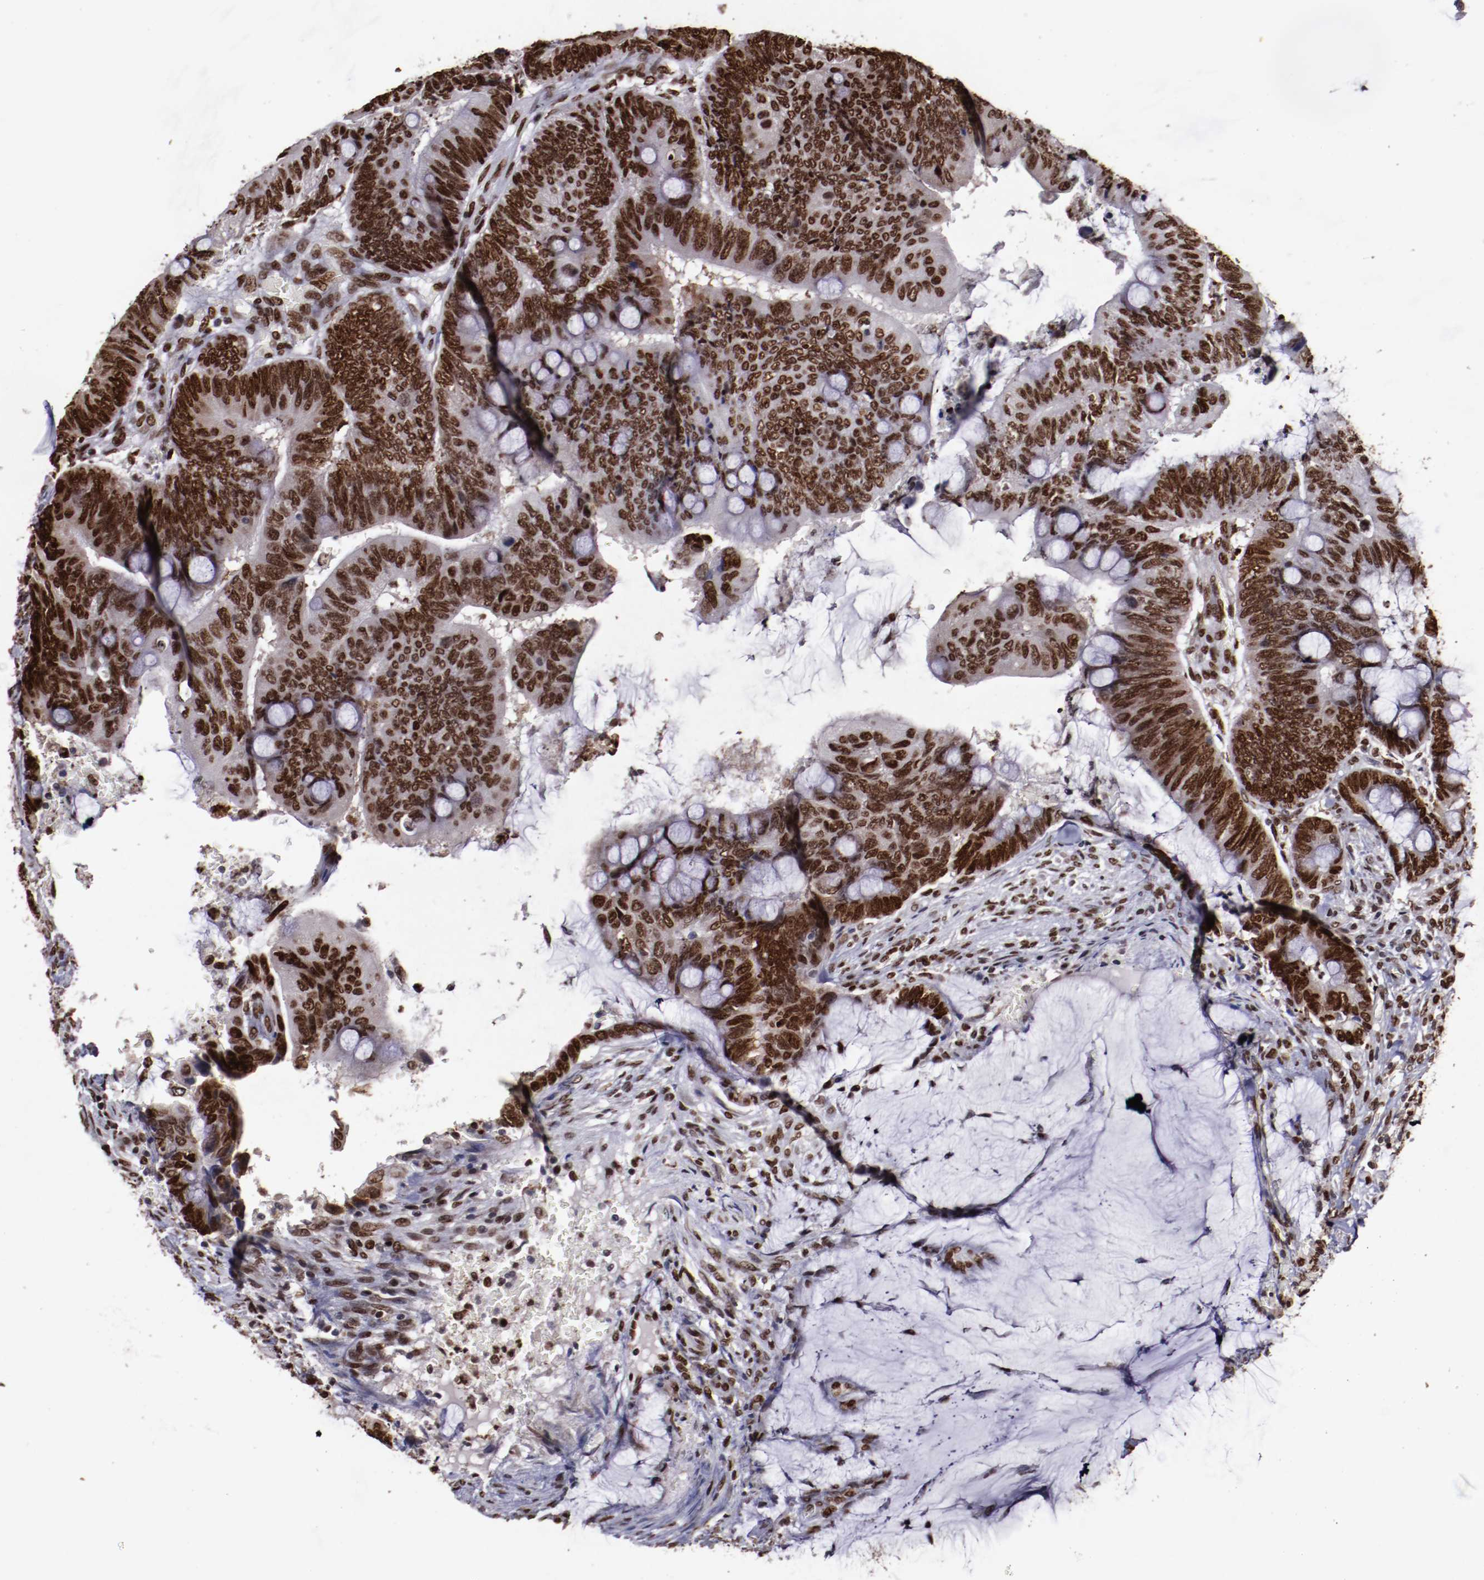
{"staining": {"intensity": "moderate", "quantity": ">75%", "location": "nuclear"}, "tissue": "colorectal cancer", "cell_type": "Tumor cells", "image_type": "cancer", "snomed": [{"axis": "morphology", "description": "Normal tissue, NOS"}, {"axis": "morphology", "description": "Adenocarcinoma, NOS"}, {"axis": "topography", "description": "Rectum"}], "caption": "Immunohistochemical staining of colorectal cancer (adenocarcinoma) exhibits moderate nuclear protein staining in approximately >75% of tumor cells.", "gene": "APEX1", "patient": {"sex": "male", "age": 92}}